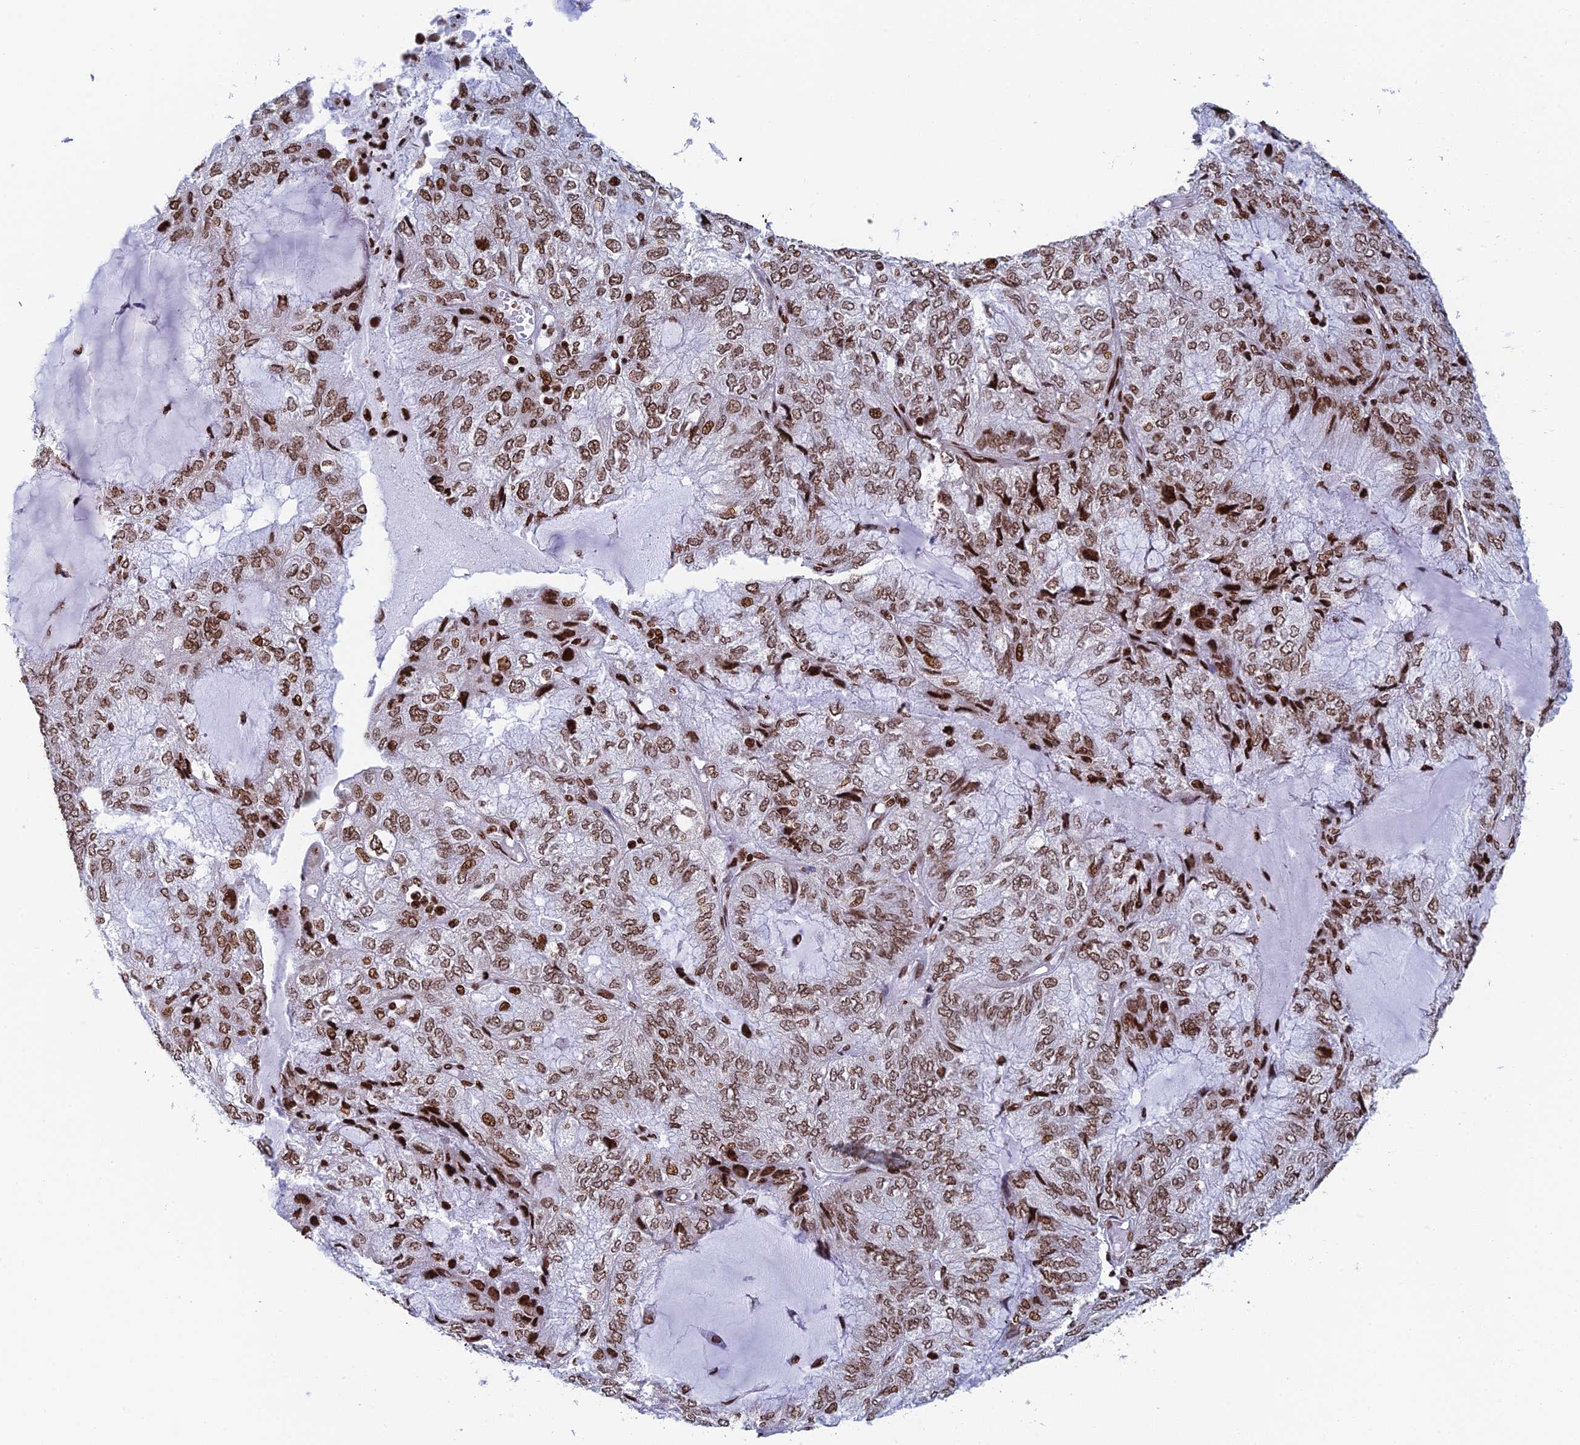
{"staining": {"intensity": "moderate", "quantity": ">75%", "location": "nuclear"}, "tissue": "endometrial cancer", "cell_type": "Tumor cells", "image_type": "cancer", "snomed": [{"axis": "morphology", "description": "Adenocarcinoma, NOS"}, {"axis": "topography", "description": "Endometrium"}], "caption": "A micrograph showing moderate nuclear positivity in about >75% of tumor cells in endometrial cancer, as visualized by brown immunohistochemical staining.", "gene": "RPAP1", "patient": {"sex": "female", "age": 81}}